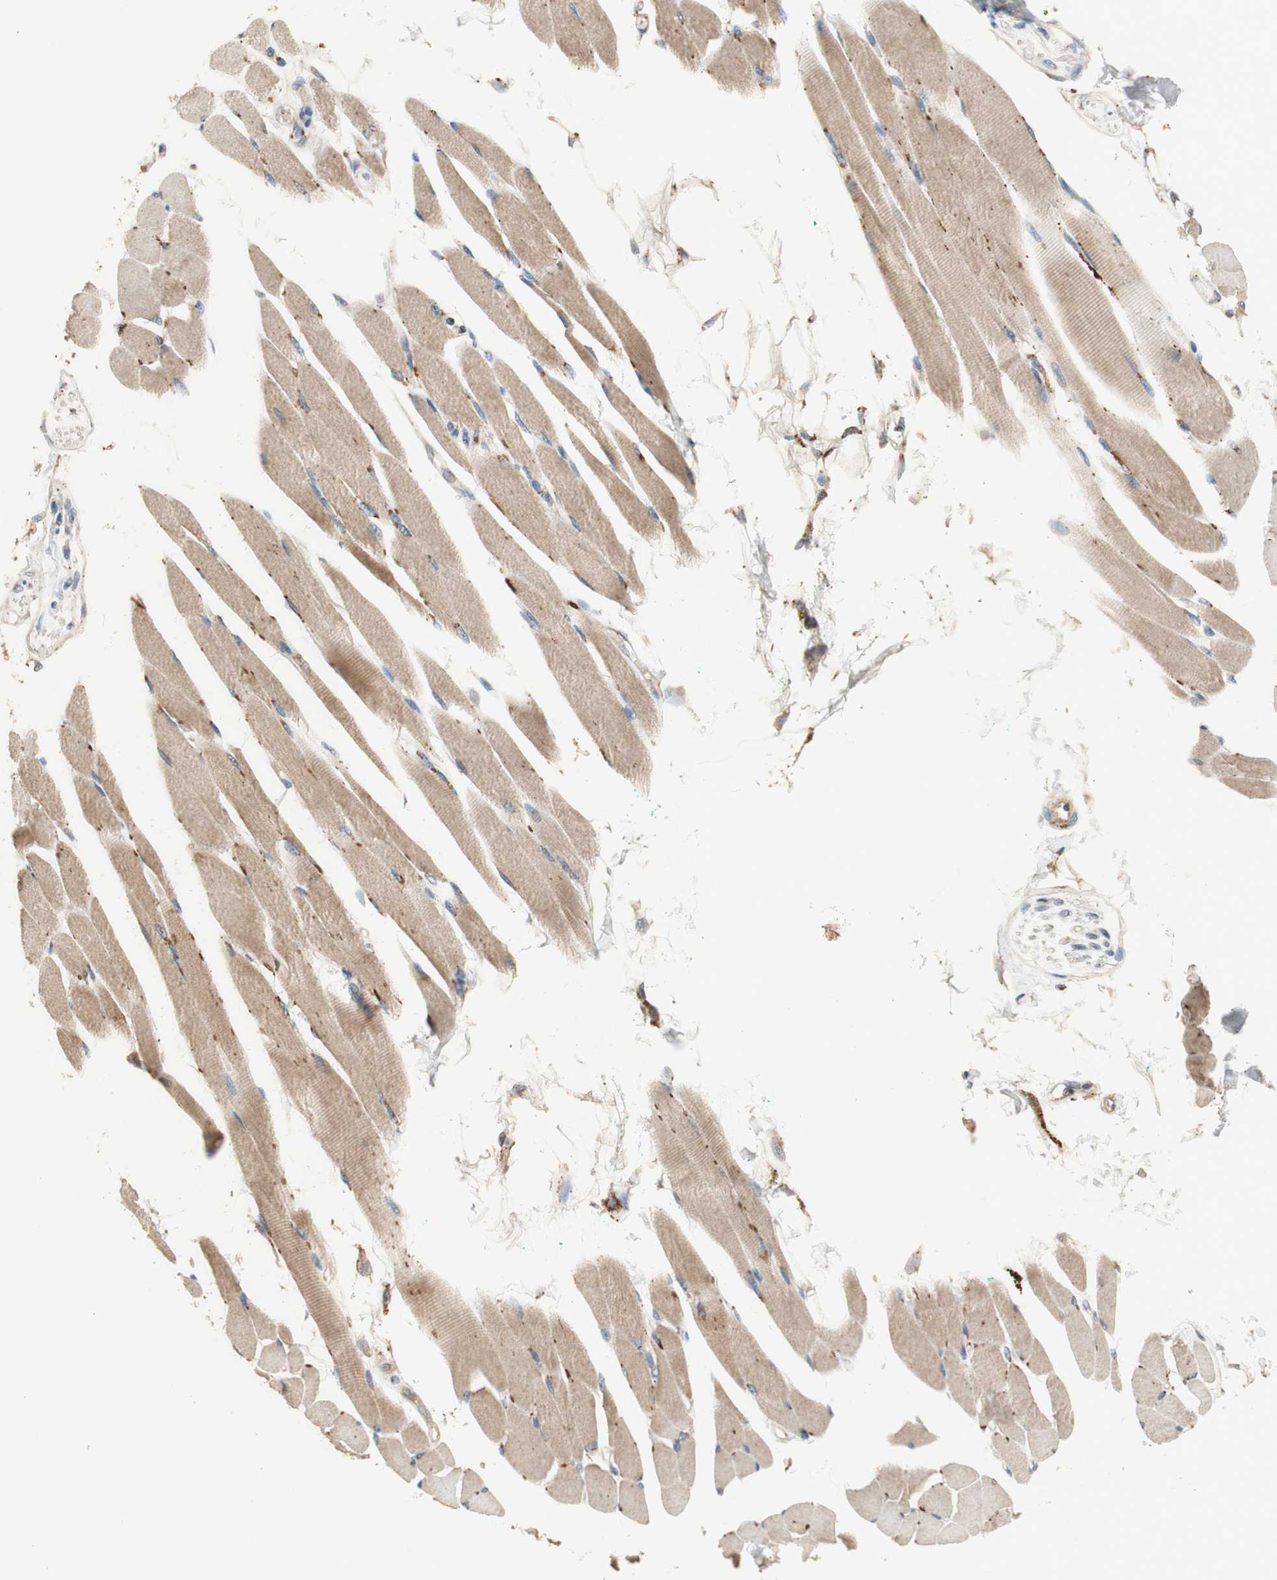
{"staining": {"intensity": "moderate", "quantity": ">75%", "location": "cytoplasmic/membranous"}, "tissue": "skeletal muscle", "cell_type": "Myocytes", "image_type": "normal", "snomed": [{"axis": "morphology", "description": "Normal tissue, NOS"}, {"axis": "topography", "description": "Skeletal muscle"}, {"axis": "topography", "description": "Oral tissue"}, {"axis": "topography", "description": "Peripheral nerve tissue"}], "caption": "Immunohistochemistry image of unremarkable skeletal muscle stained for a protein (brown), which demonstrates medium levels of moderate cytoplasmic/membranous staining in about >75% of myocytes.", "gene": "PTPN21", "patient": {"sex": "female", "age": 84}}